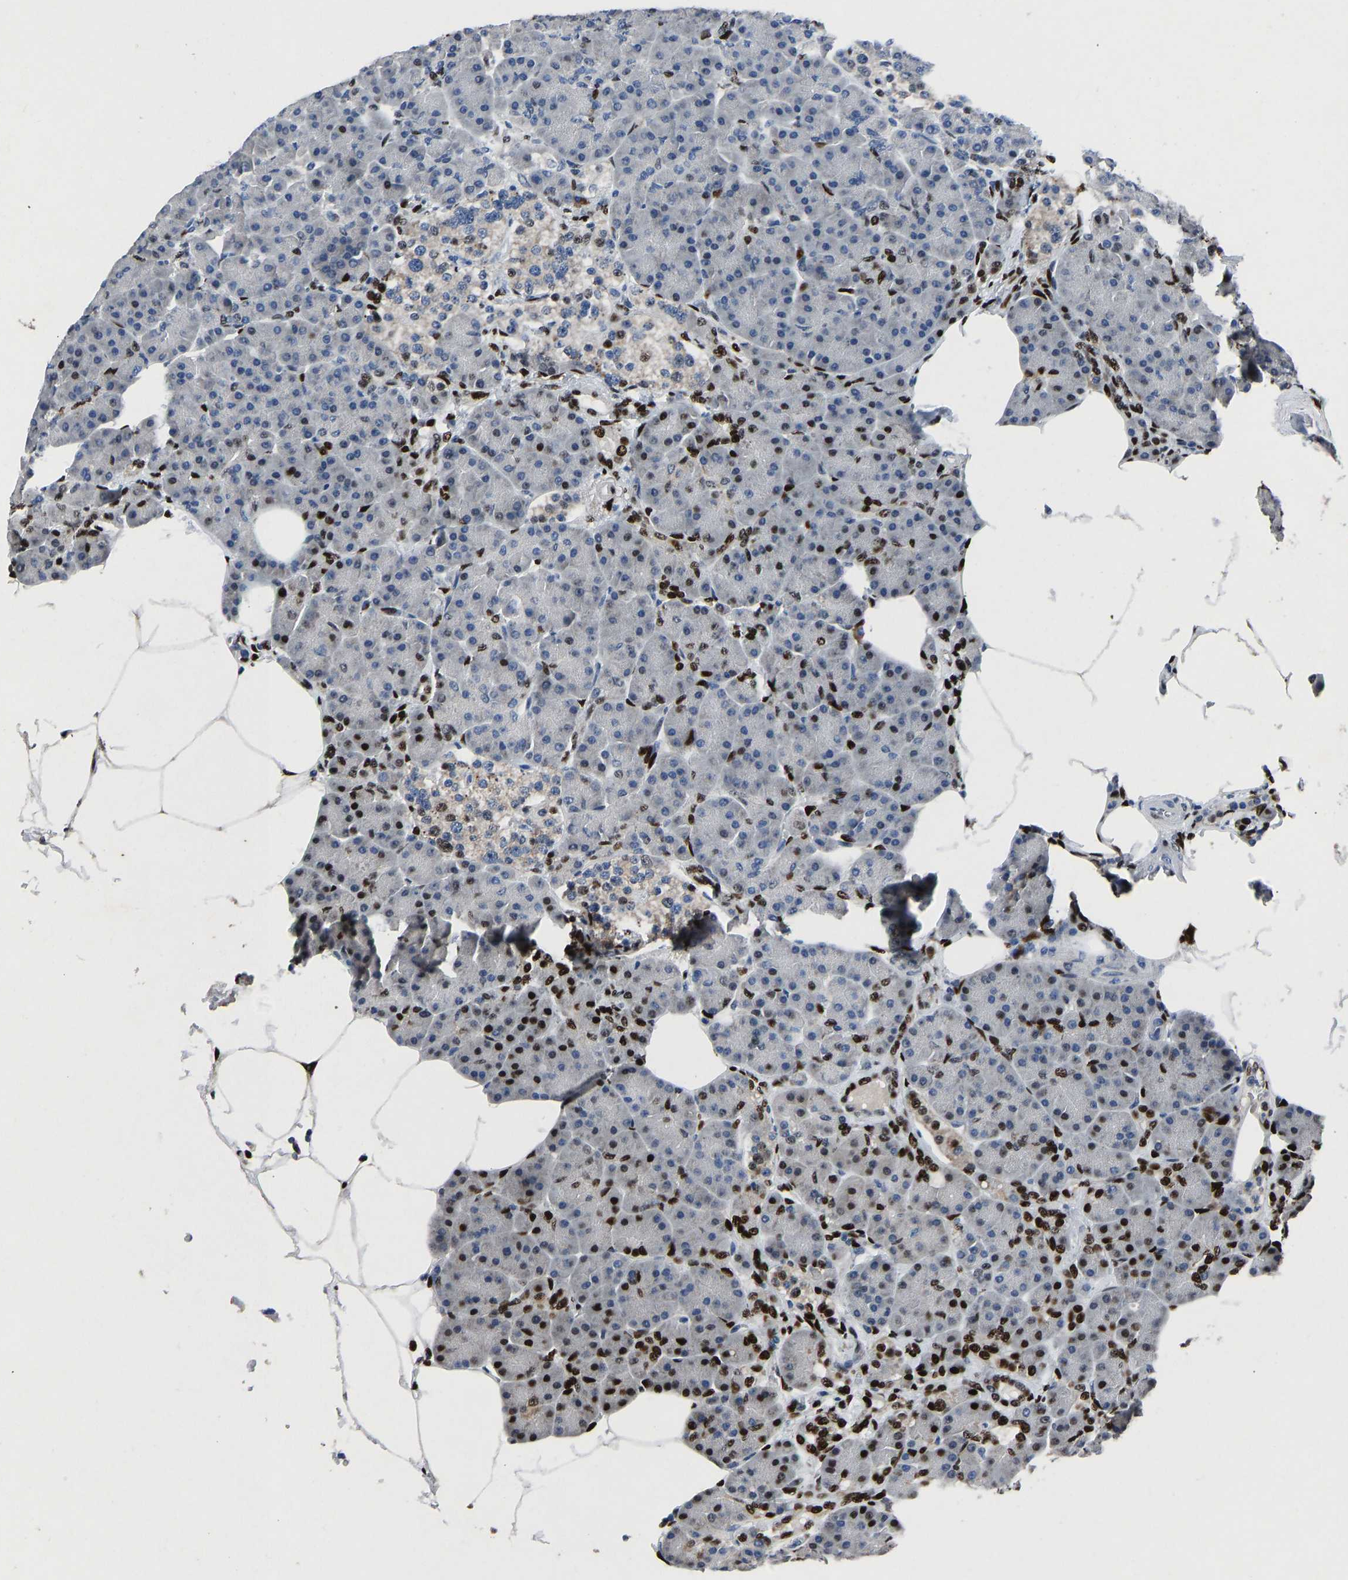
{"staining": {"intensity": "strong", "quantity": "<25%", "location": "cytoplasmic/membranous,nuclear"}, "tissue": "pancreas", "cell_type": "Exocrine glandular cells", "image_type": "normal", "snomed": [{"axis": "morphology", "description": "Normal tissue, NOS"}, {"axis": "topography", "description": "Pancreas"}], "caption": "Normal pancreas displays strong cytoplasmic/membranous,nuclear positivity in about <25% of exocrine glandular cells The staining was performed using DAB to visualize the protein expression in brown, while the nuclei were stained in blue with hematoxylin (Magnification: 20x)..", "gene": "EGR1", "patient": {"sex": "female", "age": 70}}